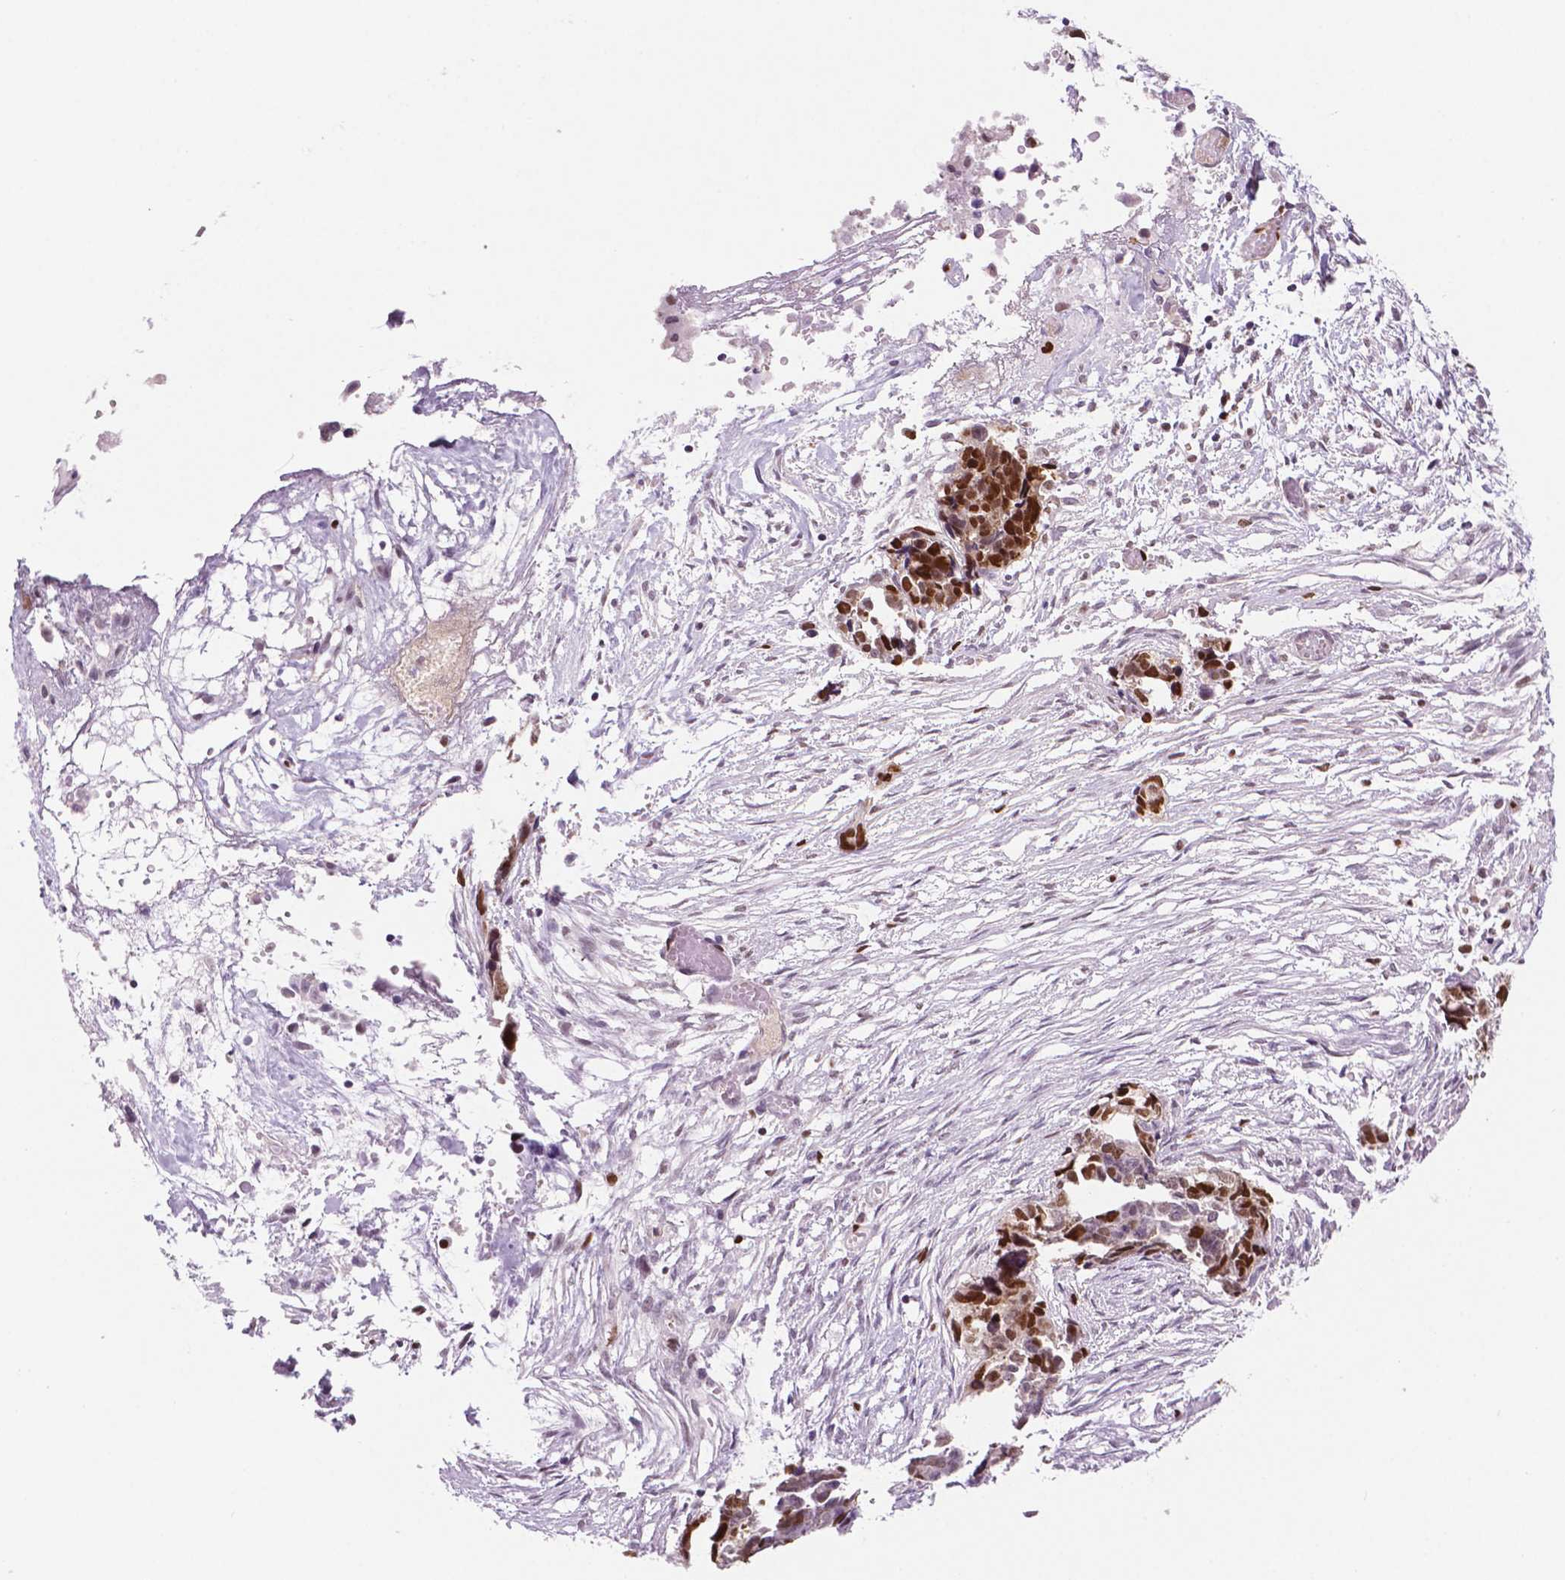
{"staining": {"intensity": "strong", "quantity": ">75%", "location": "nuclear"}, "tissue": "ovarian cancer", "cell_type": "Tumor cells", "image_type": "cancer", "snomed": [{"axis": "morphology", "description": "Cystadenocarcinoma, serous, NOS"}, {"axis": "topography", "description": "Ovary"}], "caption": "Protein expression analysis of human ovarian serous cystadenocarcinoma reveals strong nuclear positivity in approximately >75% of tumor cells. The staining was performed using DAB (3,3'-diaminobenzidine) to visualize the protein expression in brown, while the nuclei were stained in blue with hematoxylin (Magnification: 20x).", "gene": "NCAPH2", "patient": {"sex": "female", "age": 69}}